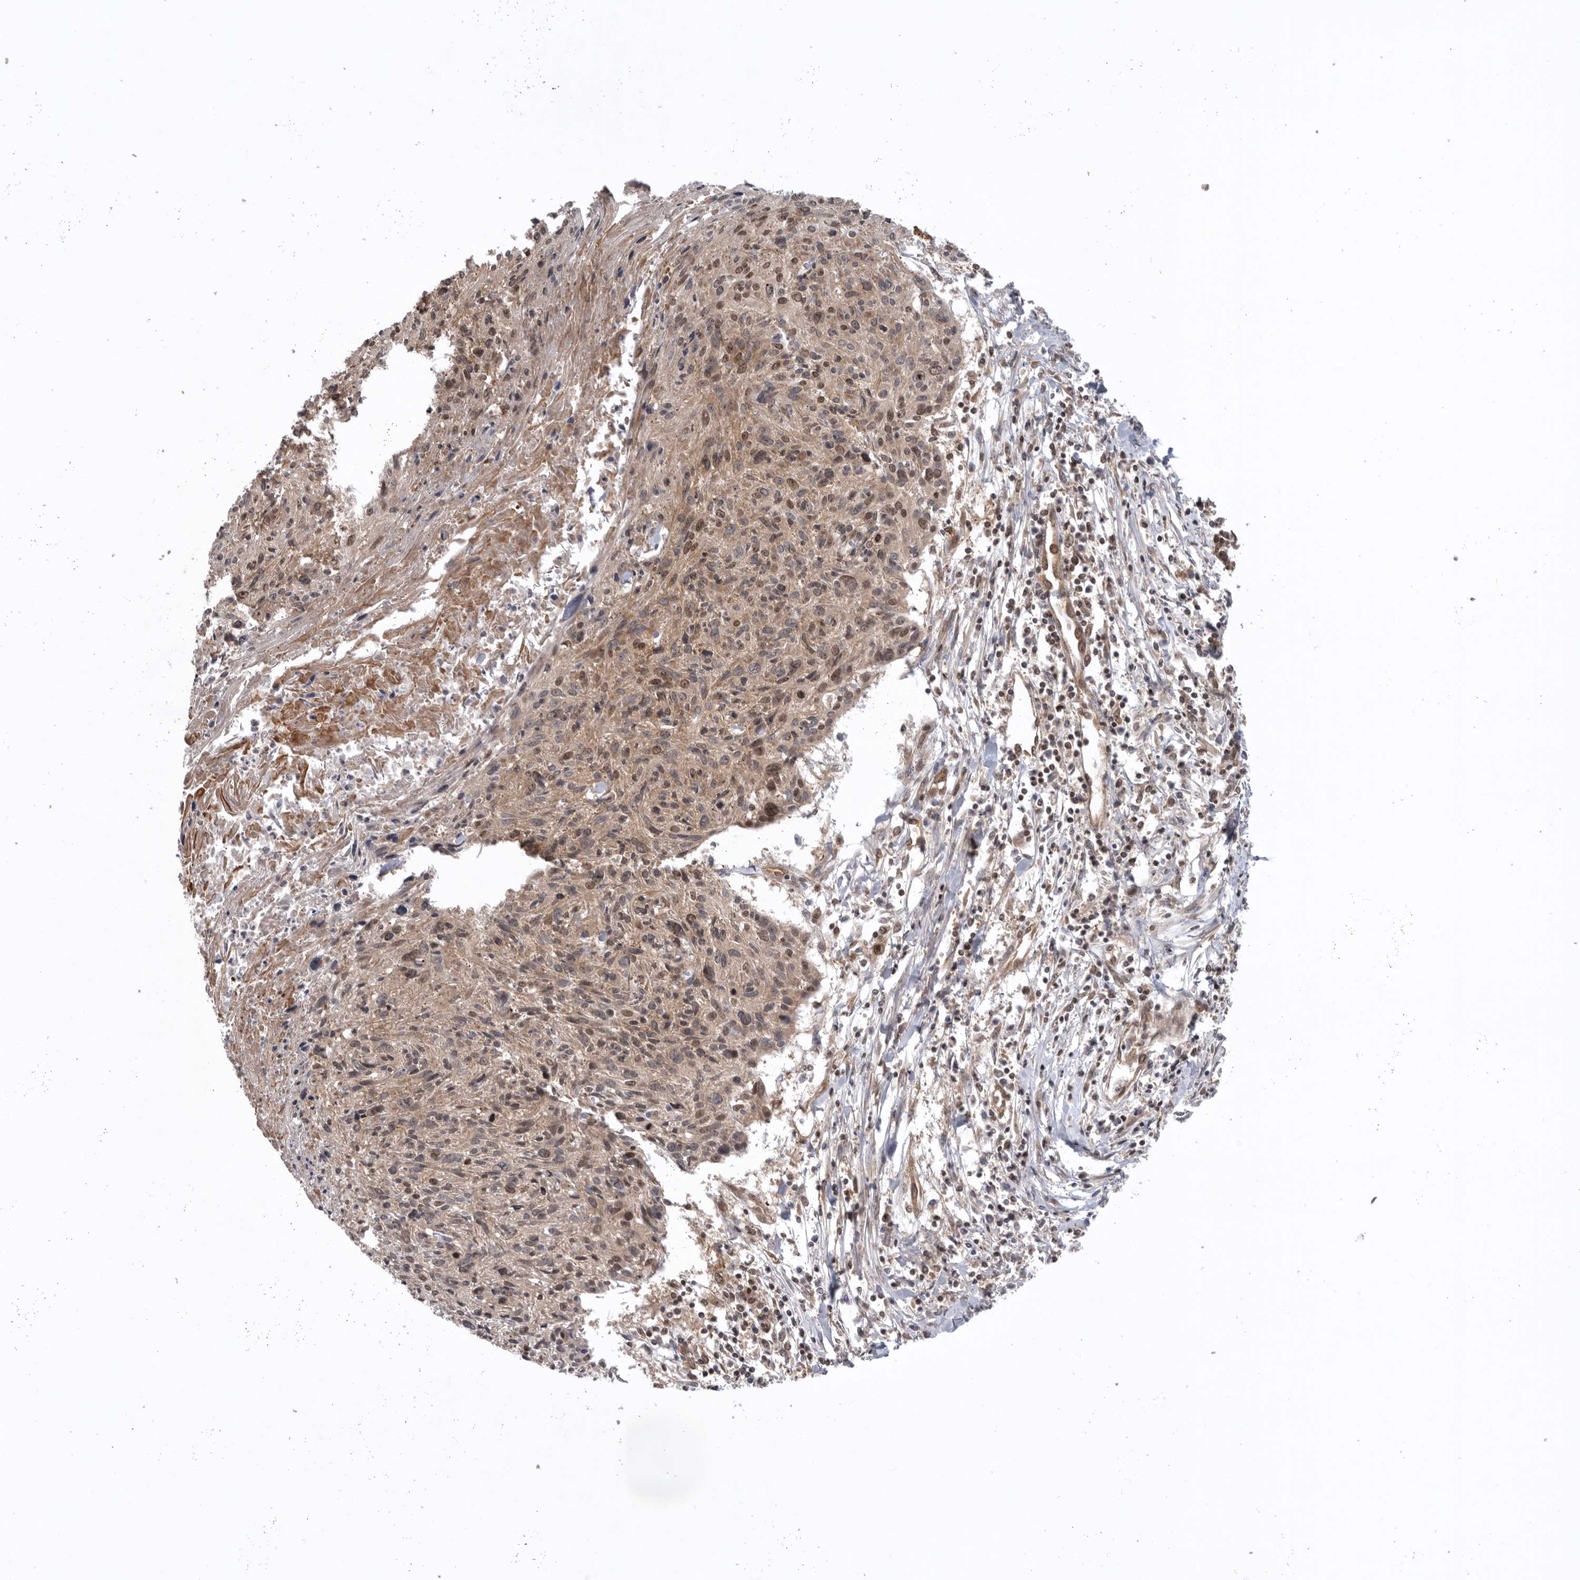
{"staining": {"intensity": "moderate", "quantity": ">75%", "location": "cytoplasmic/membranous,nuclear"}, "tissue": "cervical cancer", "cell_type": "Tumor cells", "image_type": "cancer", "snomed": [{"axis": "morphology", "description": "Squamous cell carcinoma, NOS"}, {"axis": "topography", "description": "Cervix"}], "caption": "DAB (3,3'-diaminobenzidine) immunohistochemical staining of human cervical cancer exhibits moderate cytoplasmic/membranous and nuclear protein staining in about >75% of tumor cells.", "gene": "DHDDS", "patient": {"sex": "female", "age": 51}}